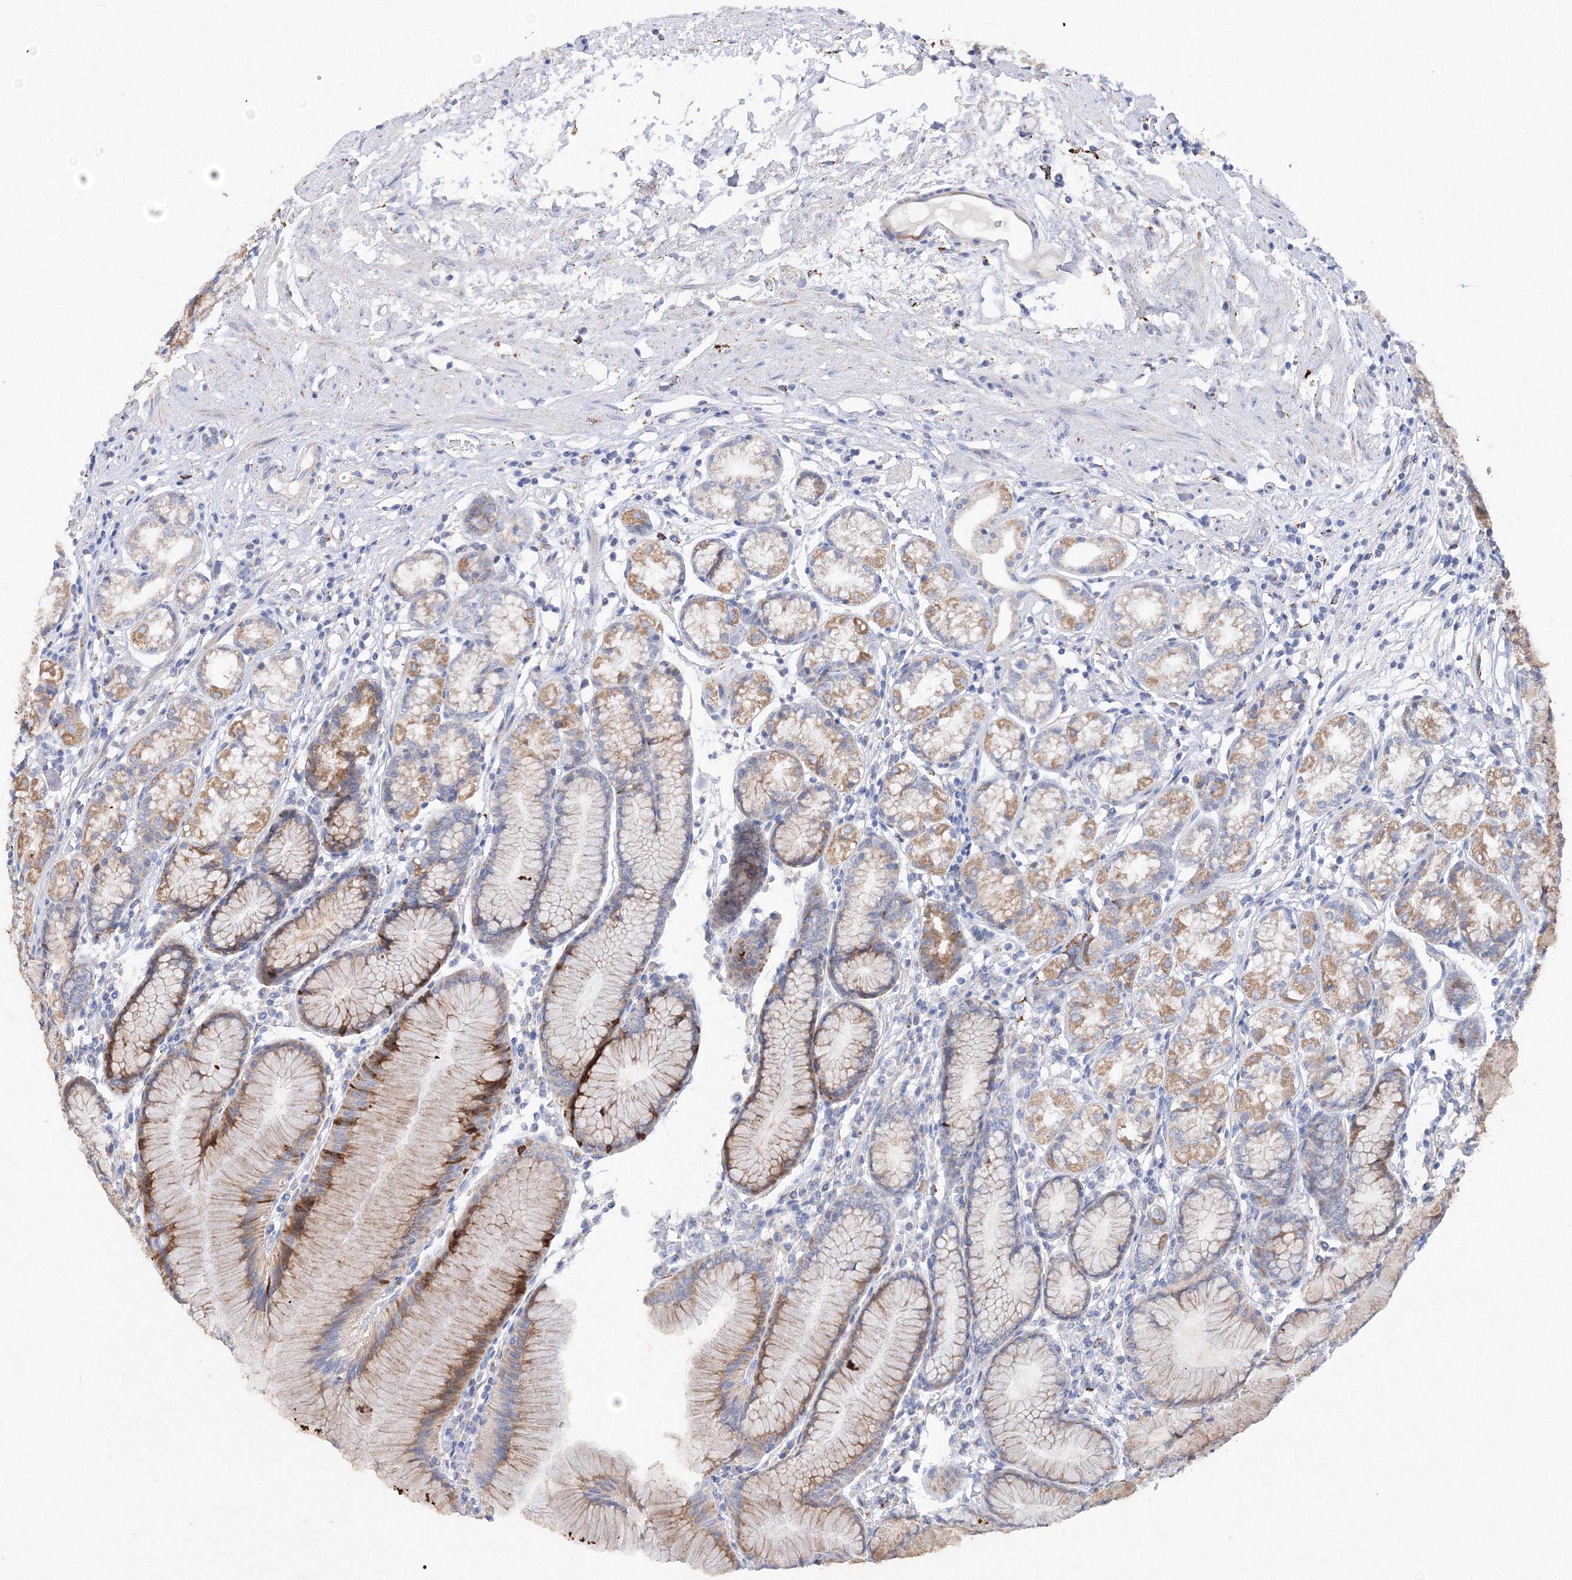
{"staining": {"intensity": "moderate", "quantity": "25%-75%", "location": "cytoplasmic/membranous"}, "tissue": "stomach", "cell_type": "Glandular cells", "image_type": "normal", "snomed": [{"axis": "morphology", "description": "Normal tissue, NOS"}, {"axis": "topography", "description": "Stomach"}], "caption": "Protein staining reveals moderate cytoplasmic/membranous positivity in approximately 25%-75% of glandular cells in normal stomach.", "gene": "MERTK", "patient": {"sex": "female", "age": 57}}